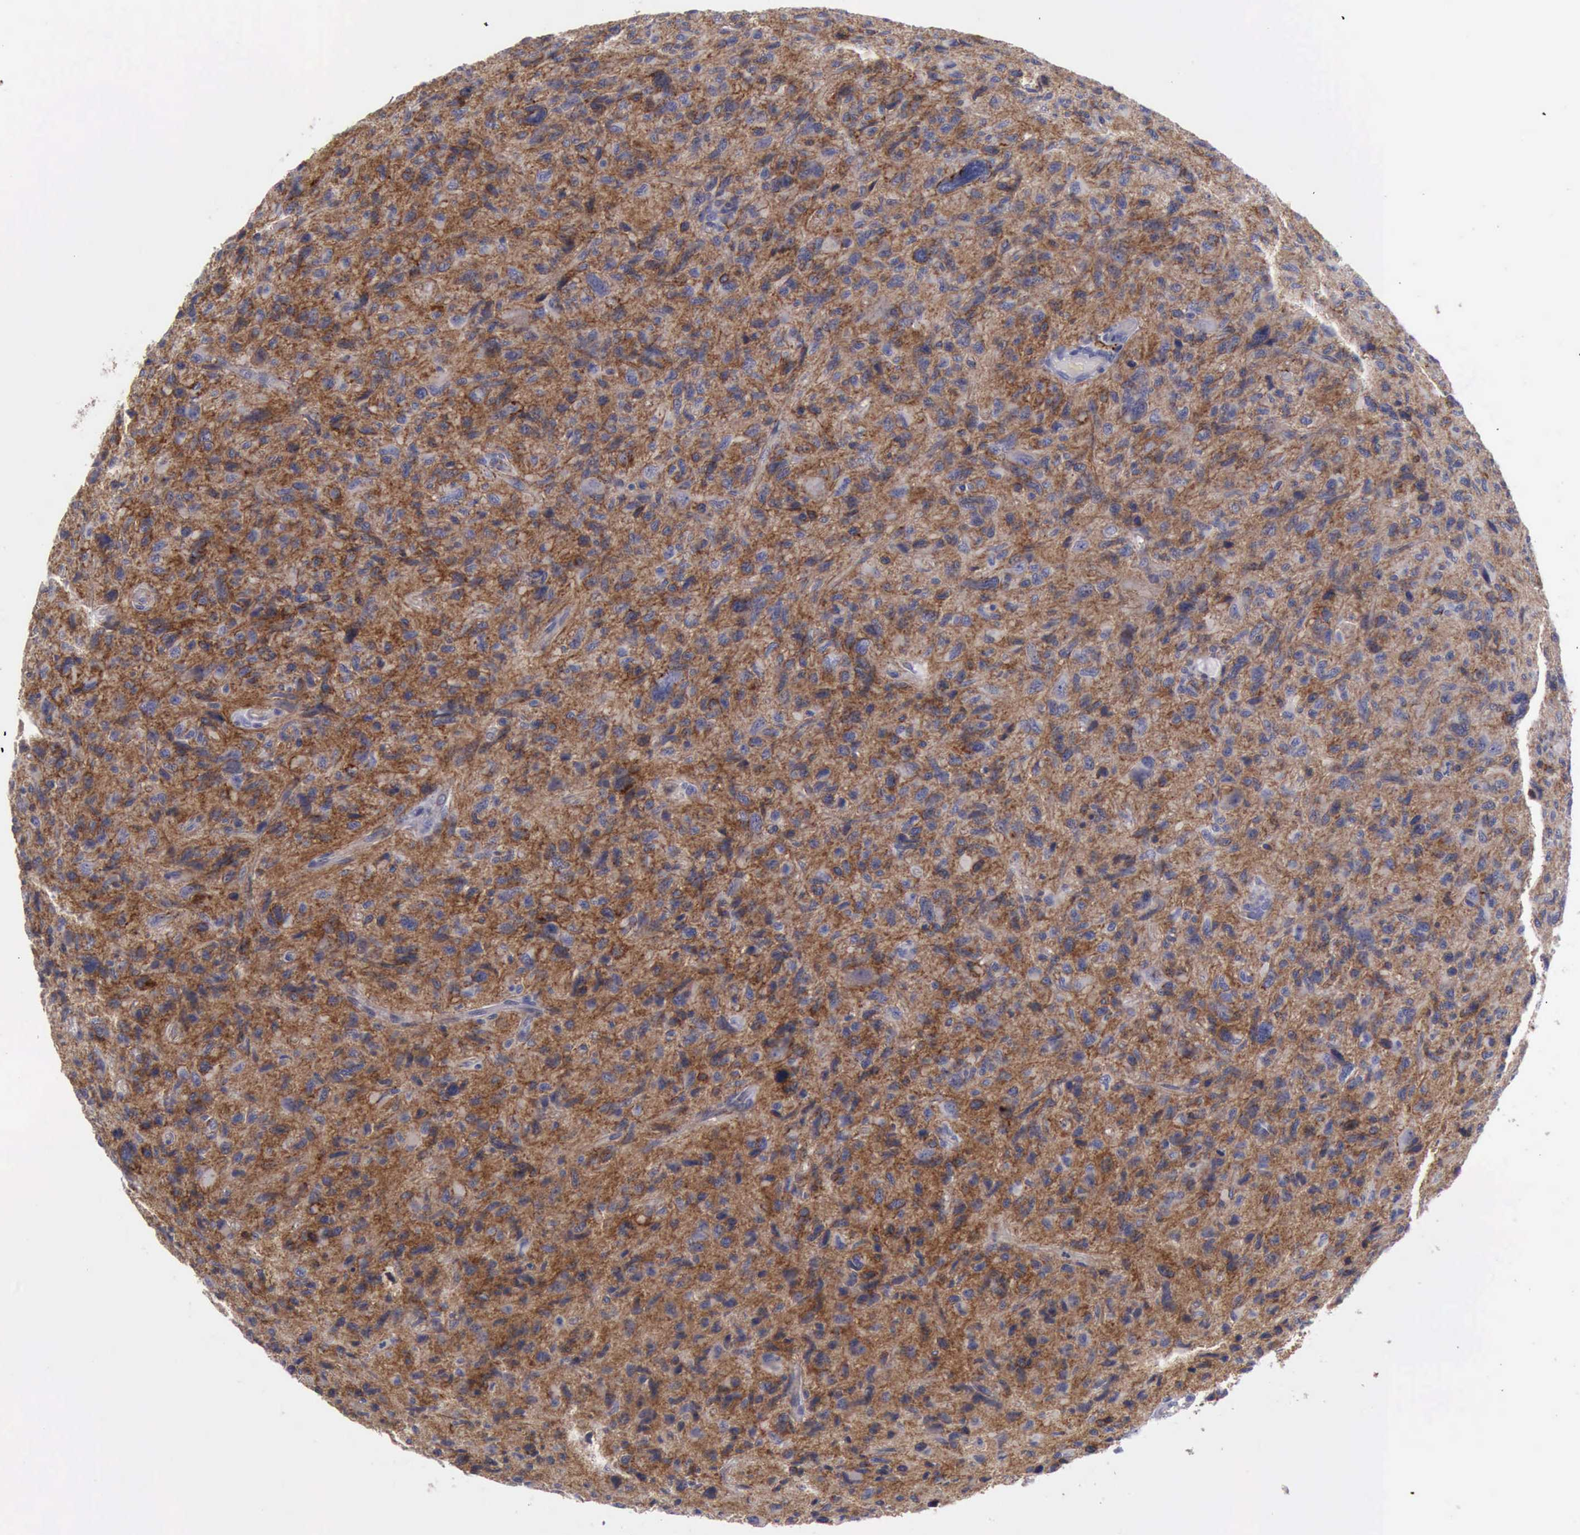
{"staining": {"intensity": "moderate", "quantity": ">75%", "location": "cytoplasmic/membranous"}, "tissue": "glioma", "cell_type": "Tumor cells", "image_type": "cancer", "snomed": [{"axis": "morphology", "description": "Glioma, malignant, High grade"}, {"axis": "topography", "description": "Brain"}], "caption": "This photomicrograph displays glioma stained with immunohistochemistry (IHC) to label a protein in brown. The cytoplasmic/membranous of tumor cells show moderate positivity for the protein. Nuclei are counter-stained blue.", "gene": "CDH2", "patient": {"sex": "female", "age": 60}}